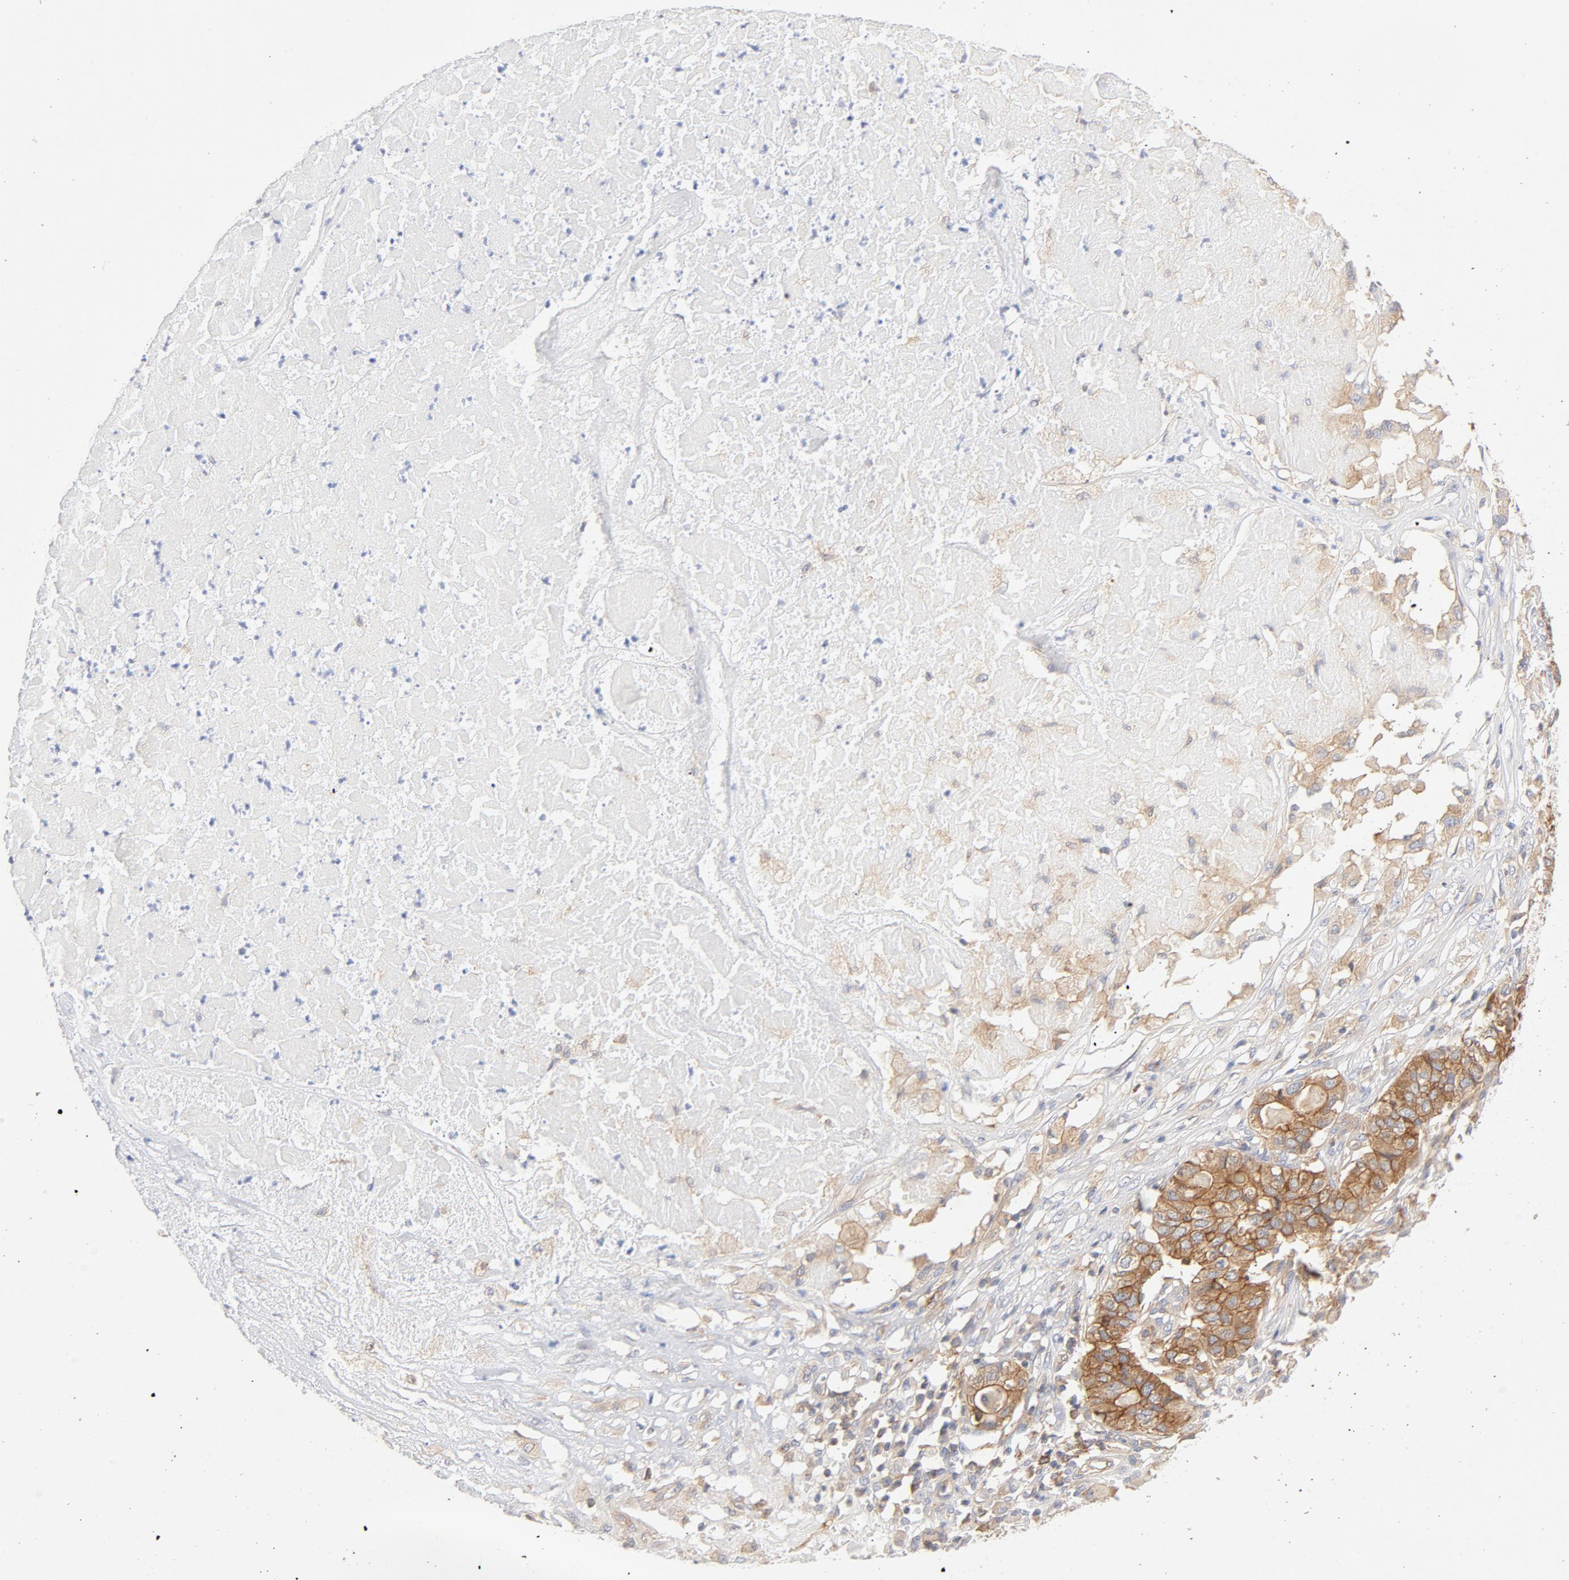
{"staining": {"intensity": "moderate", "quantity": ">75%", "location": "cytoplasmic/membranous"}, "tissue": "pancreatic cancer", "cell_type": "Tumor cells", "image_type": "cancer", "snomed": [{"axis": "morphology", "description": "Adenocarcinoma, NOS"}, {"axis": "topography", "description": "Pancreas"}], "caption": "IHC (DAB) staining of pancreatic adenocarcinoma displays moderate cytoplasmic/membranous protein staining in approximately >75% of tumor cells.", "gene": "SRC", "patient": {"sex": "male", "age": 50}}